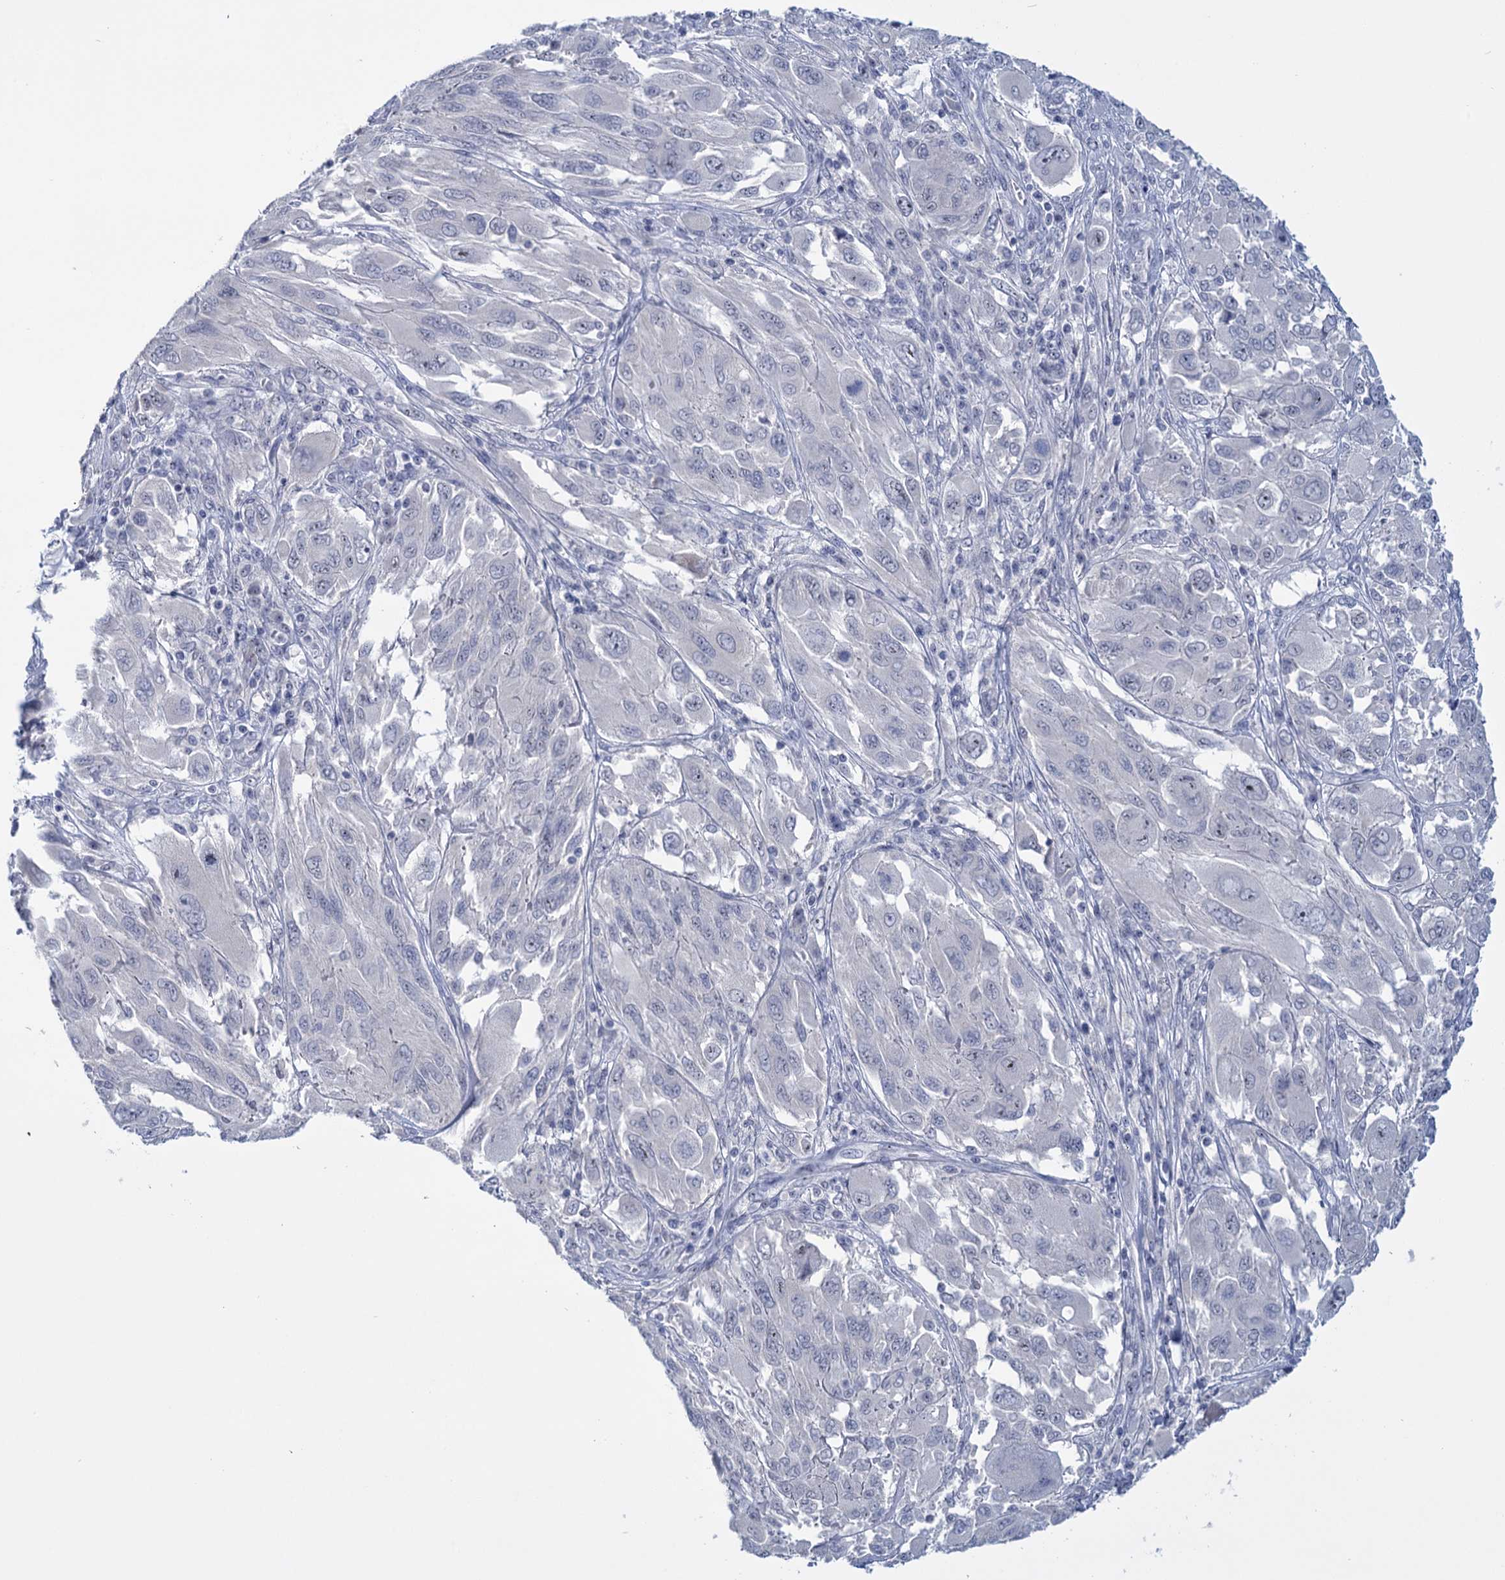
{"staining": {"intensity": "negative", "quantity": "none", "location": "none"}, "tissue": "melanoma", "cell_type": "Tumor cells", "image_type": "cancer", "snomed": [{"axis": "morphology", "description": "Malignant melanoma, NOS"}, {"axis": "topography", "description": "Skin"}], "caption": "Immunohistochemical staining of human malignant melanoma shows no significant expression in tumor cells.", "gene": "SFN", "patient": {"sex": "female", "age": 91}}